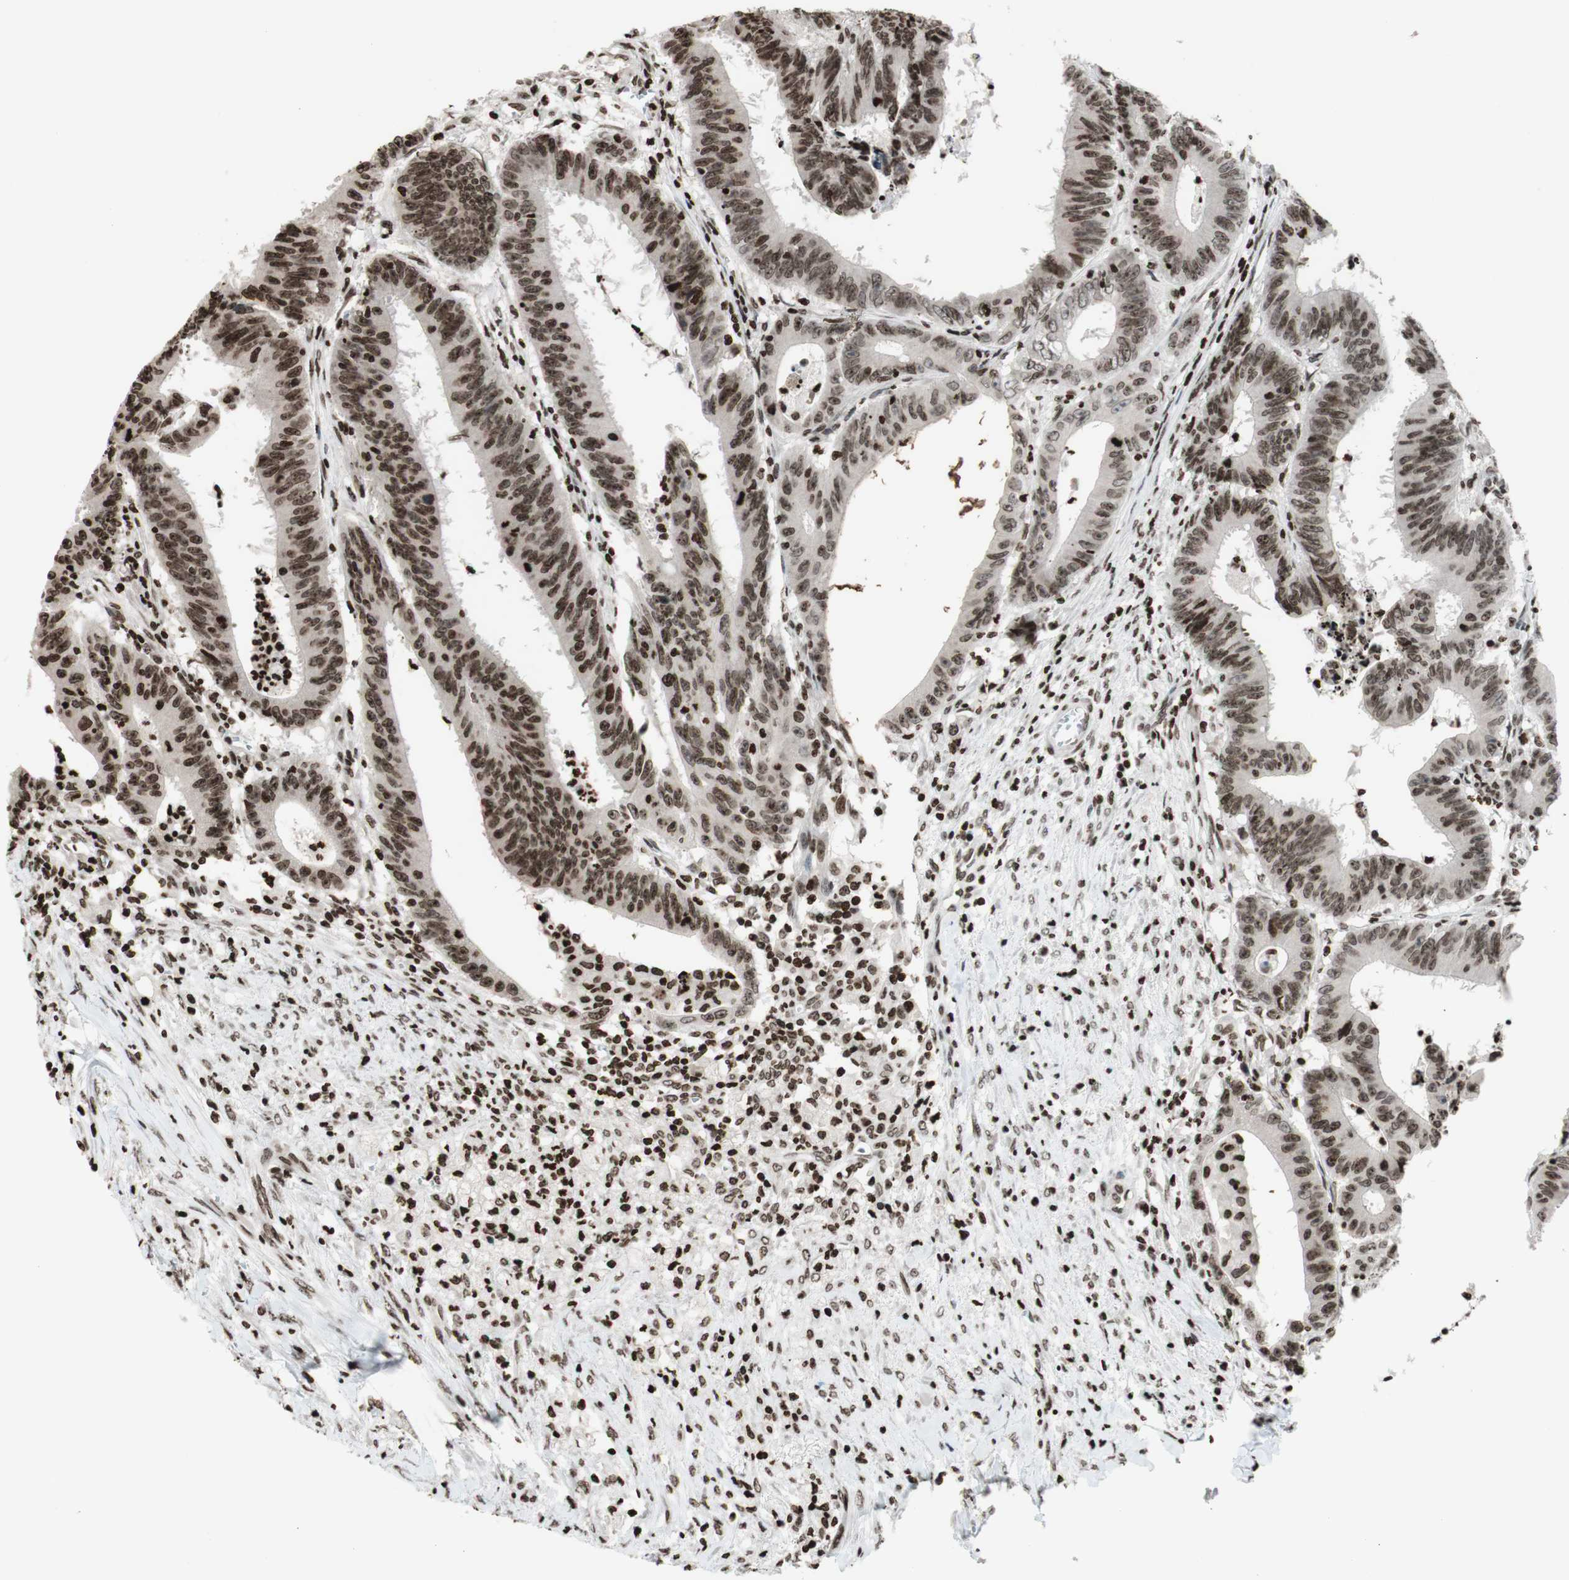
{"staining": {"intensity": "moderate", "quantity": ">75%", "location": "nuclear"}, "tissue": "colorectal cancer", "cell_type": "Tumor cells", "image_type": "cancer", "snomed": [{"axis": "morphology", "description": "Adenocarcinoma, NOS"}, {"axis": "topography", "description": "Colon"}], "caption": "Colorectal cancer (adenocarcinoma) stained with immunohistochemistry shows moderate nuclear expression in approximately >75% of tumor cells.", "gene": "NCOA3", "patient": {"sex": "male", "age": 45}}